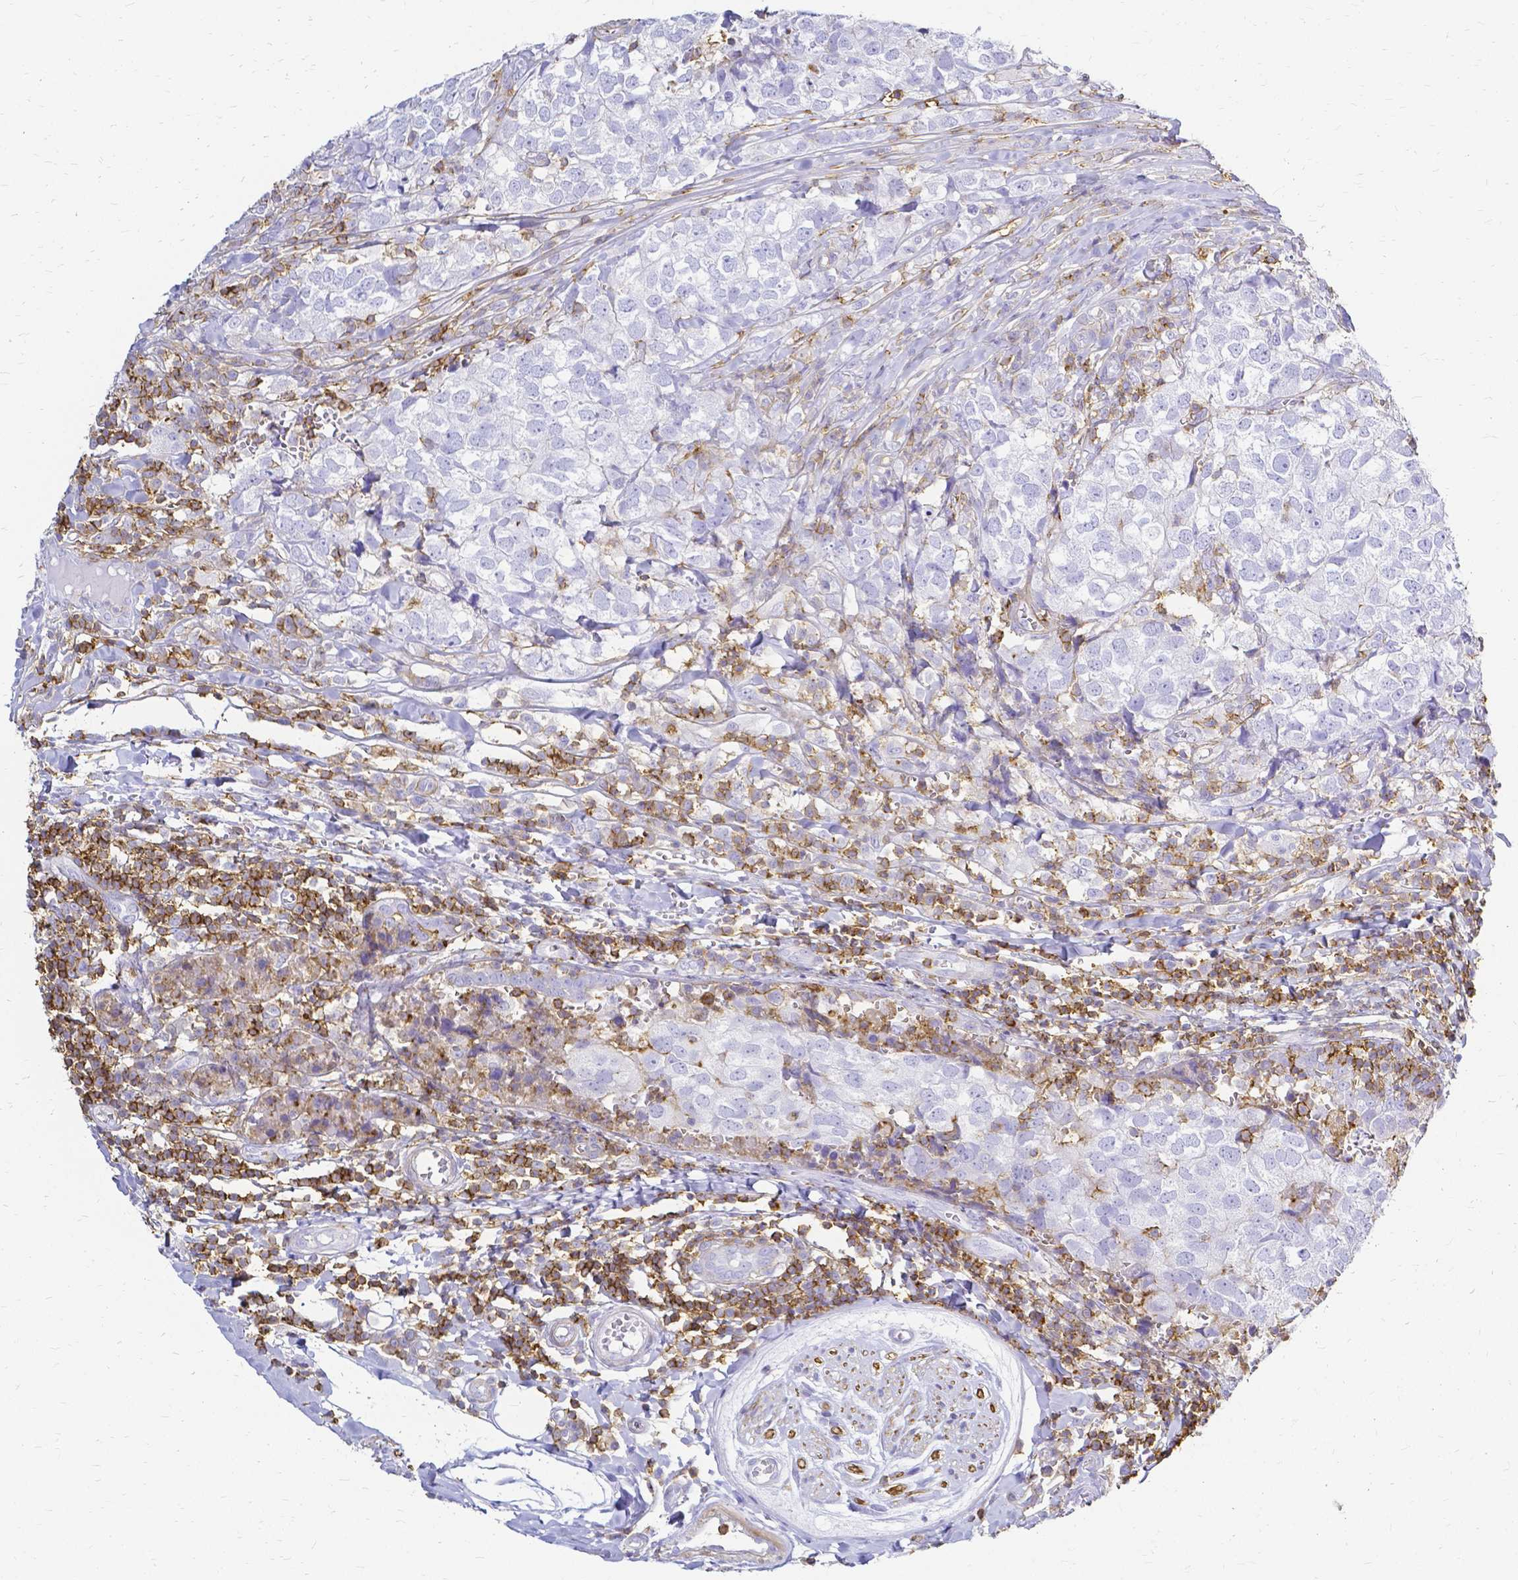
{"staining": {"intensity": "negative", "quantity": "none", "location": "none"}, "tissue": "breast cancer", "cell_type": "Tumor cells", "image_type": "cancer", "snomed": [{"axis": "morphology", "description": "Duct carcinoma"}, {"axis": "topography", "description": "Breast"}], "caption": "This is an immunohistochemistry histopathology image of invasive ductal carcinoma (breast). There is no expression in tumor cells.", "gene": "HSPA12A", "patient": {"sex": "female", "age": 30}}